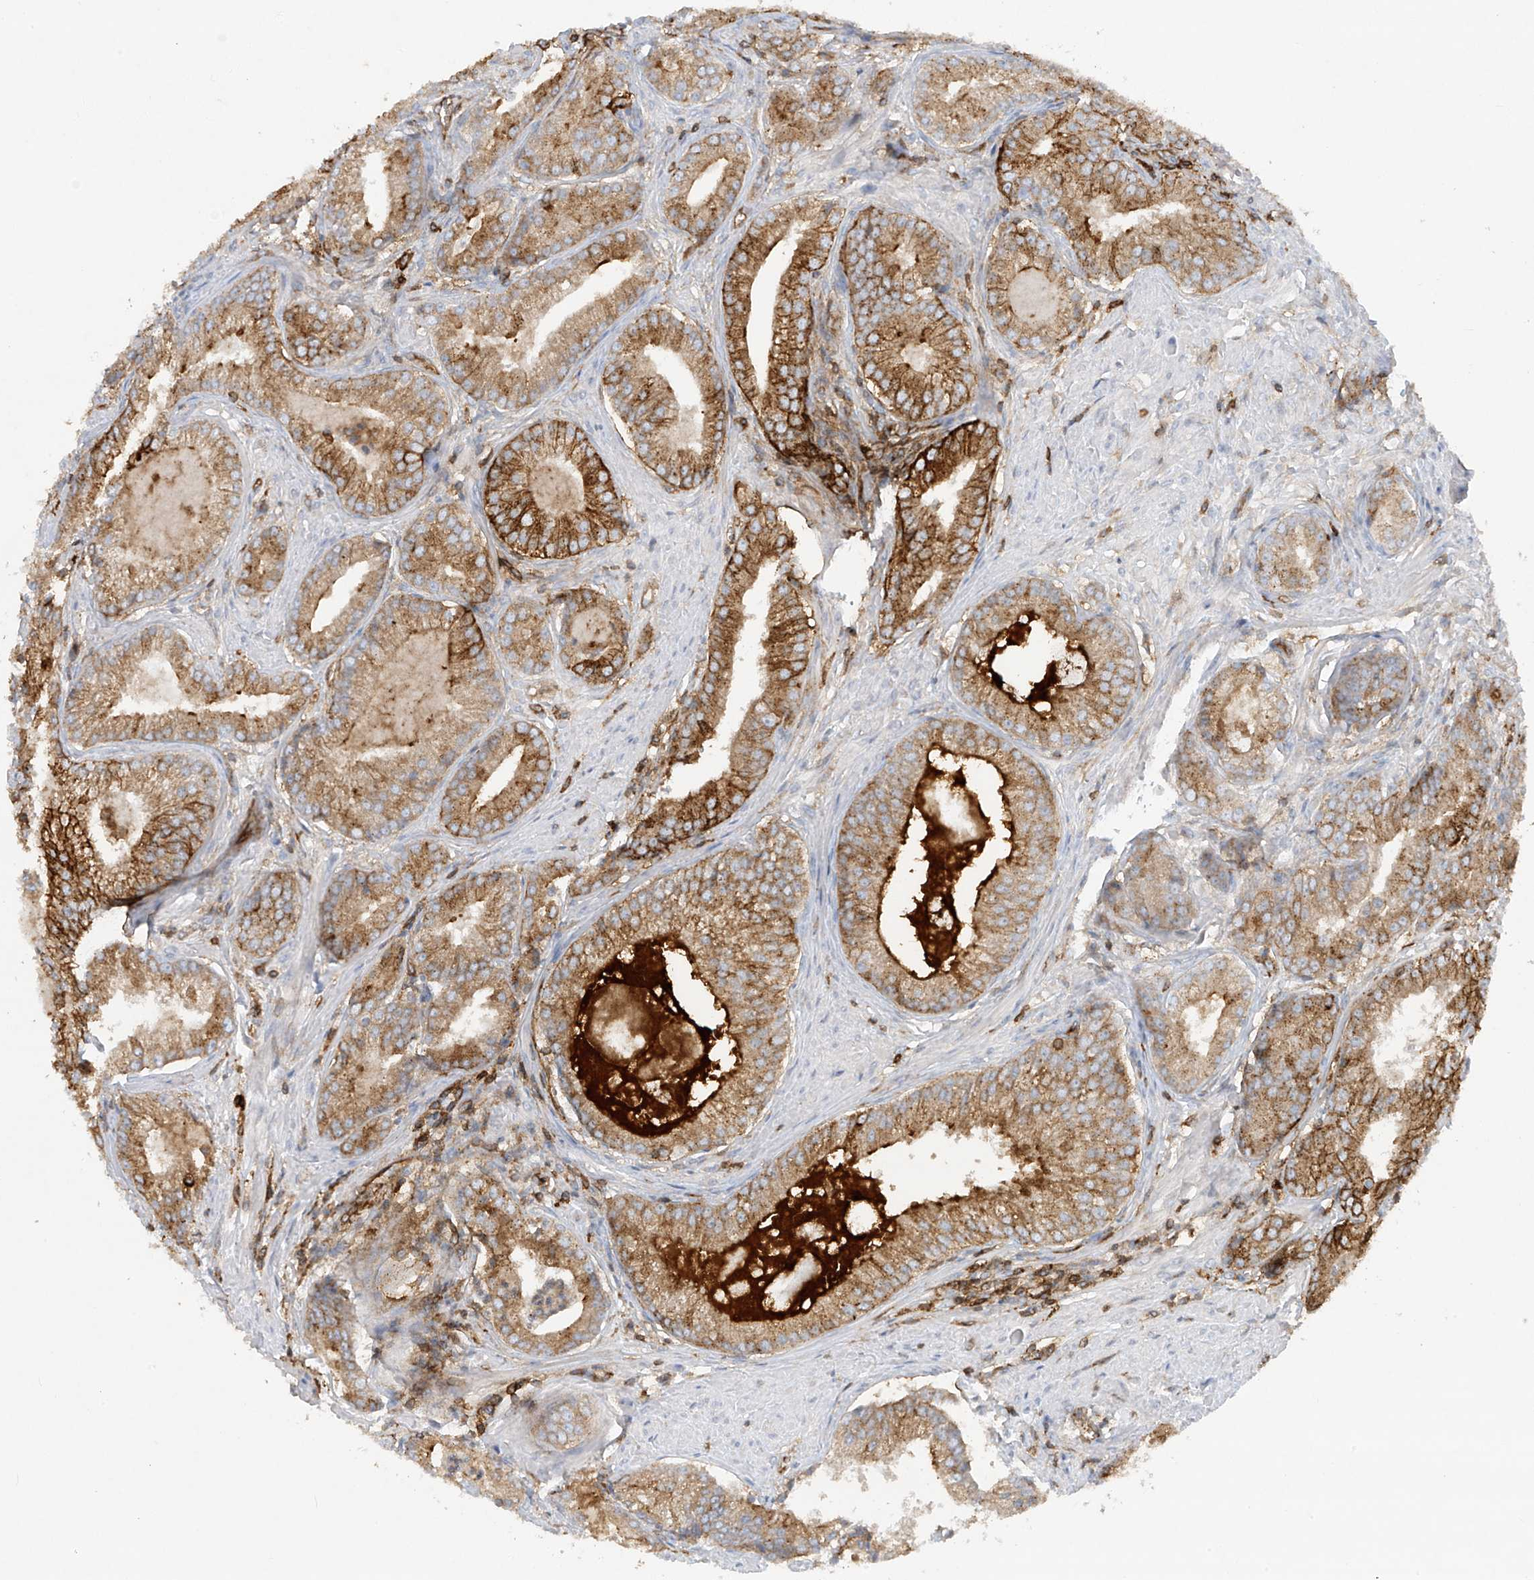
{"staining": {"intensity": "strong", "quantity": ">75%", "location": "cytoplasmic/membranous"}, "tissue": "prostate cancer", "cell_type": "Tumor cells", "image_type": "cancer", "snomed": [{"axis": "morphology", "description": "Adenocarcinoma, Low grade"}, {"axis": "topography", "description": "Prostate"}], "caption": "Immunohistochemical staining of human prostate cancer (low-grade adenocarcinoma) demonstrates high levels of strong cytoplasmic/membranous protein expression in about >75% of tumor cells.", "gene": "HLA-E", "patient": {"sex": "male", "age": 54}}